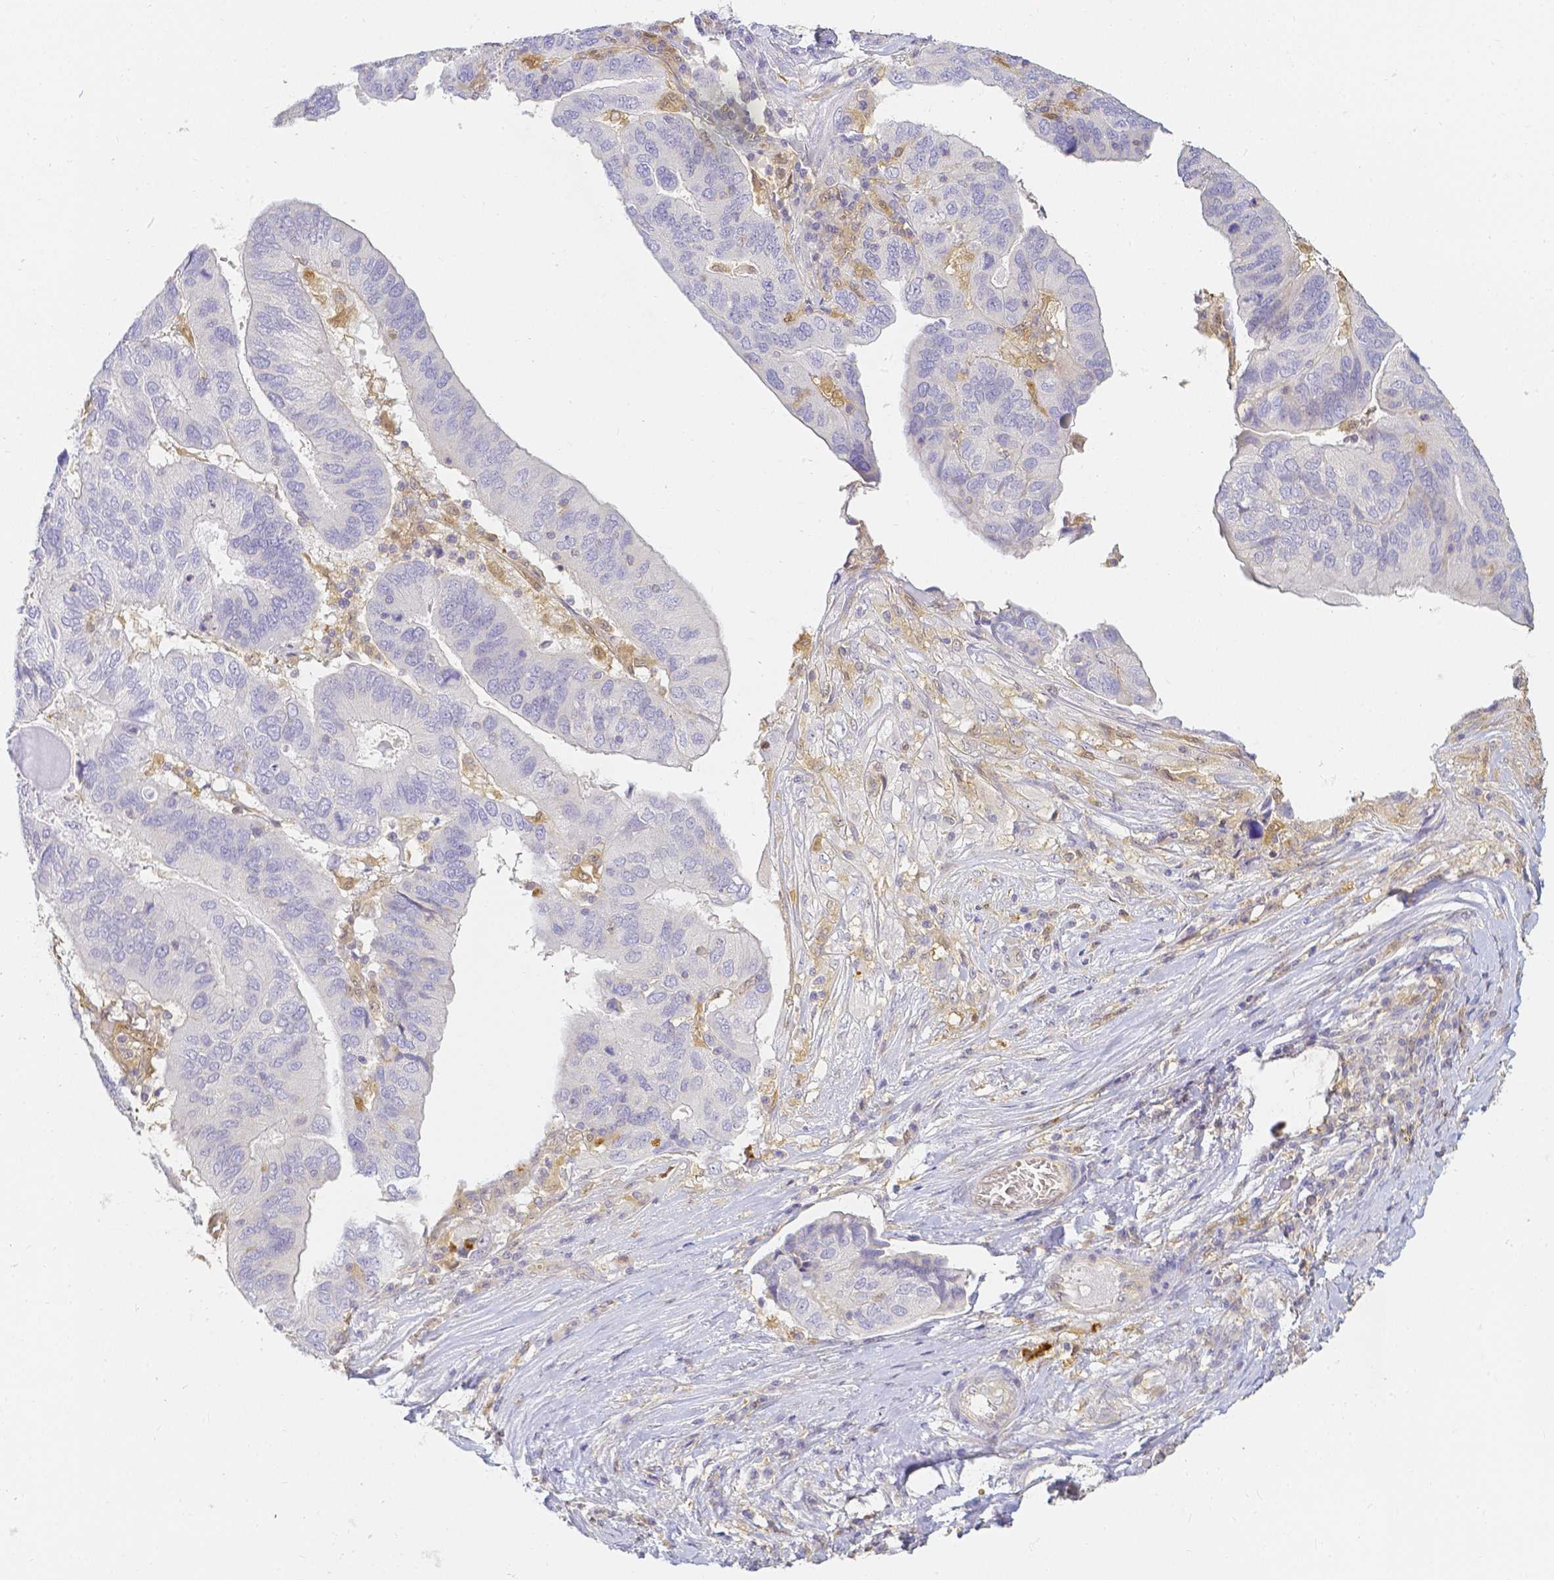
{"staining": {"intensity": "negative", "quantity": "none", "location": "none"}, "tissue": "ovarian cancer", "cell_type": "Tumor cells", "image_type": "cancer", "snomed": [{"axis": "morphology", "description": "Cystadenocarcinoma, serous, NOS"}, {"axis": "topography", "description": "Ovary"}], "caption": "Tumor cells show no significant protein staining in ovarian cancer.", "gene": "KCNH1", "patient": {"sex": "female", "age": 79}}